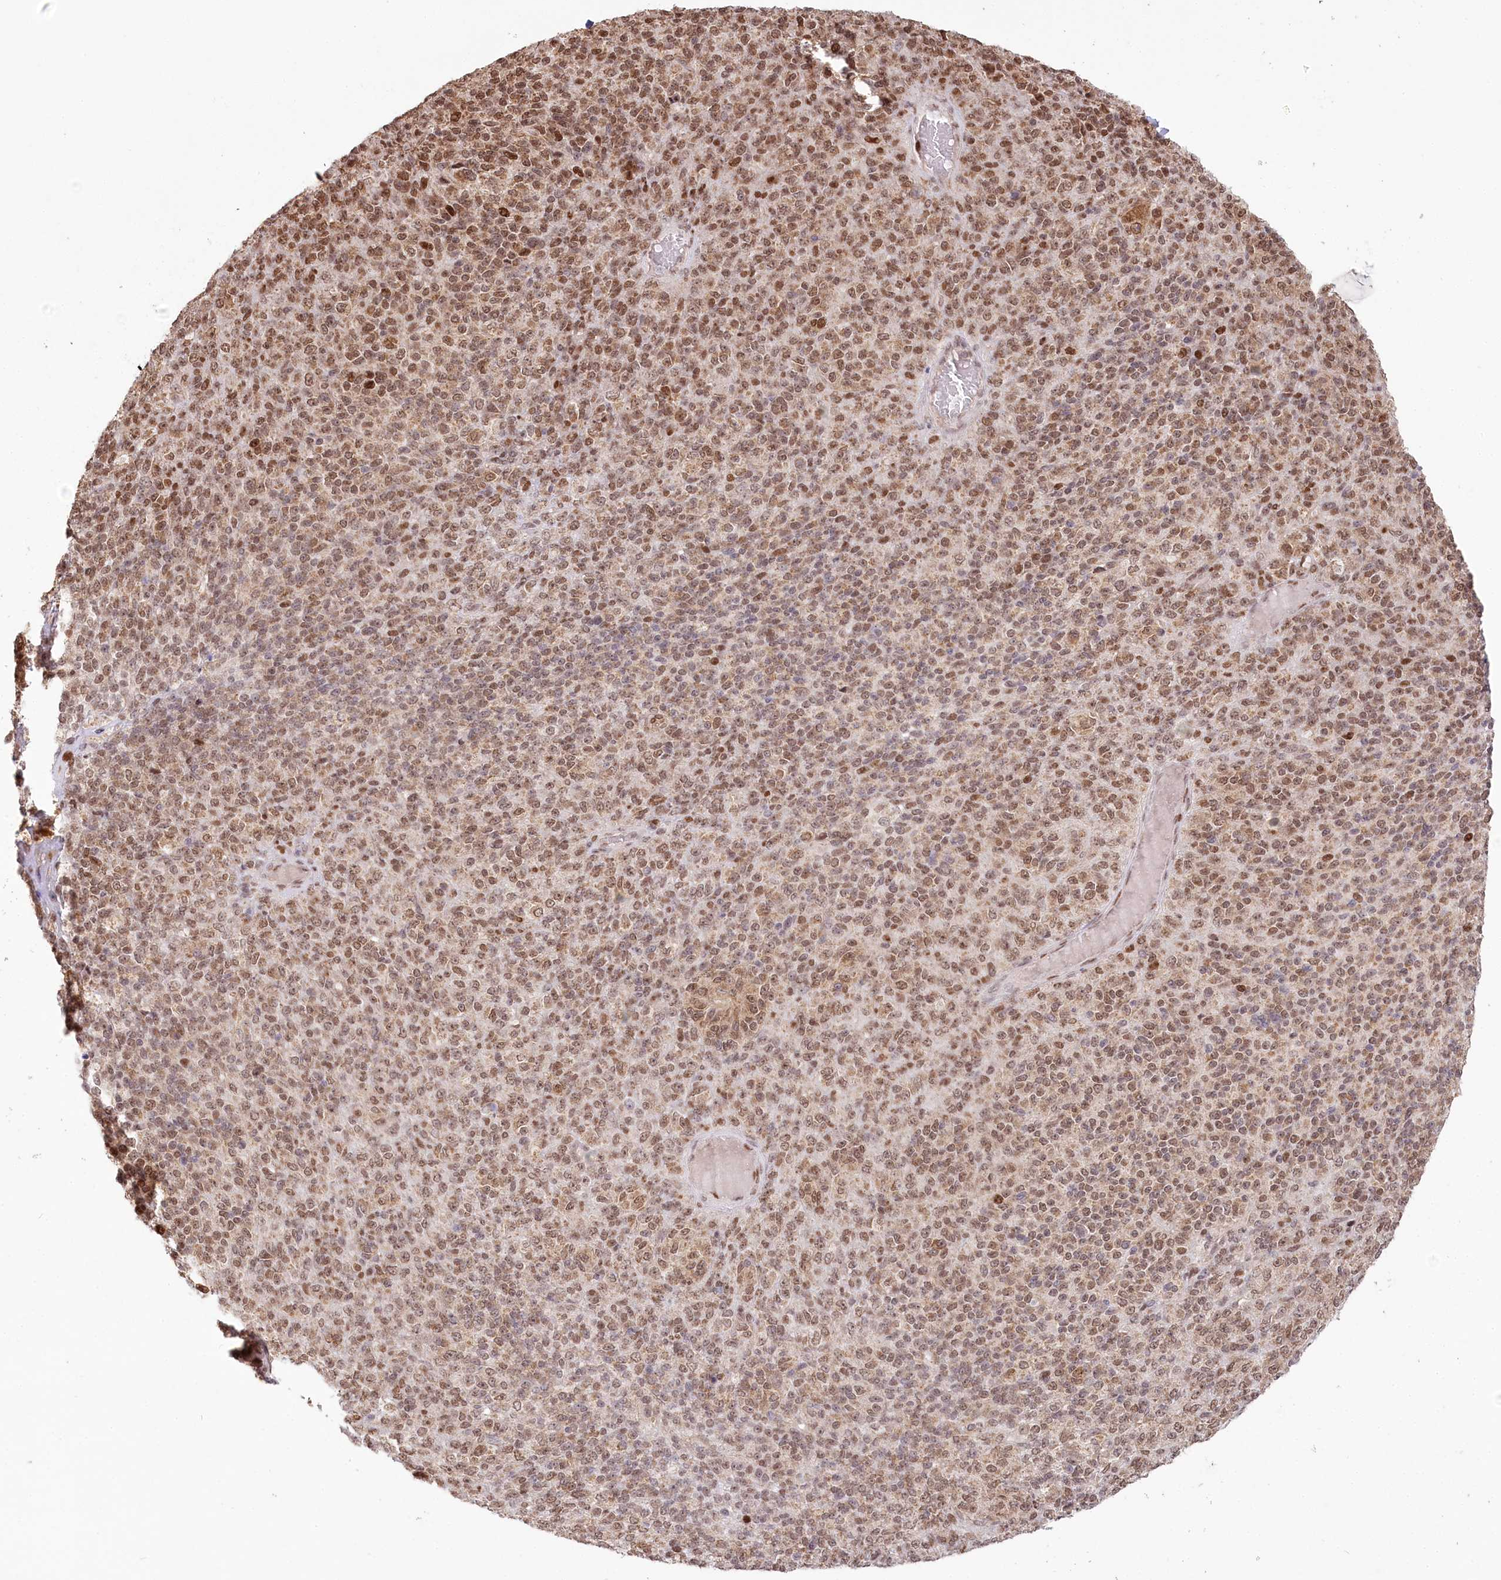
{"staining": {"intensity": "moderate", "quantity": ">75%", "location": "cytoplasmic/membranous,nuclear"}, "tissue": "melanoma", "cell_type": "Tumor cells", "image_type": "cancer", "snomed": [{"axis": "morphology", "description": "Malignant melanoma, Metastatic site"}, {"axis": "topography", "description": "Brain"}], "caption": "Human malignant melanoma (metastatic site) stained with a protein marker shows moderate staining in tumor cells.", "gene": "PYURF", "patient": {"sex": "female", "age": 56}}